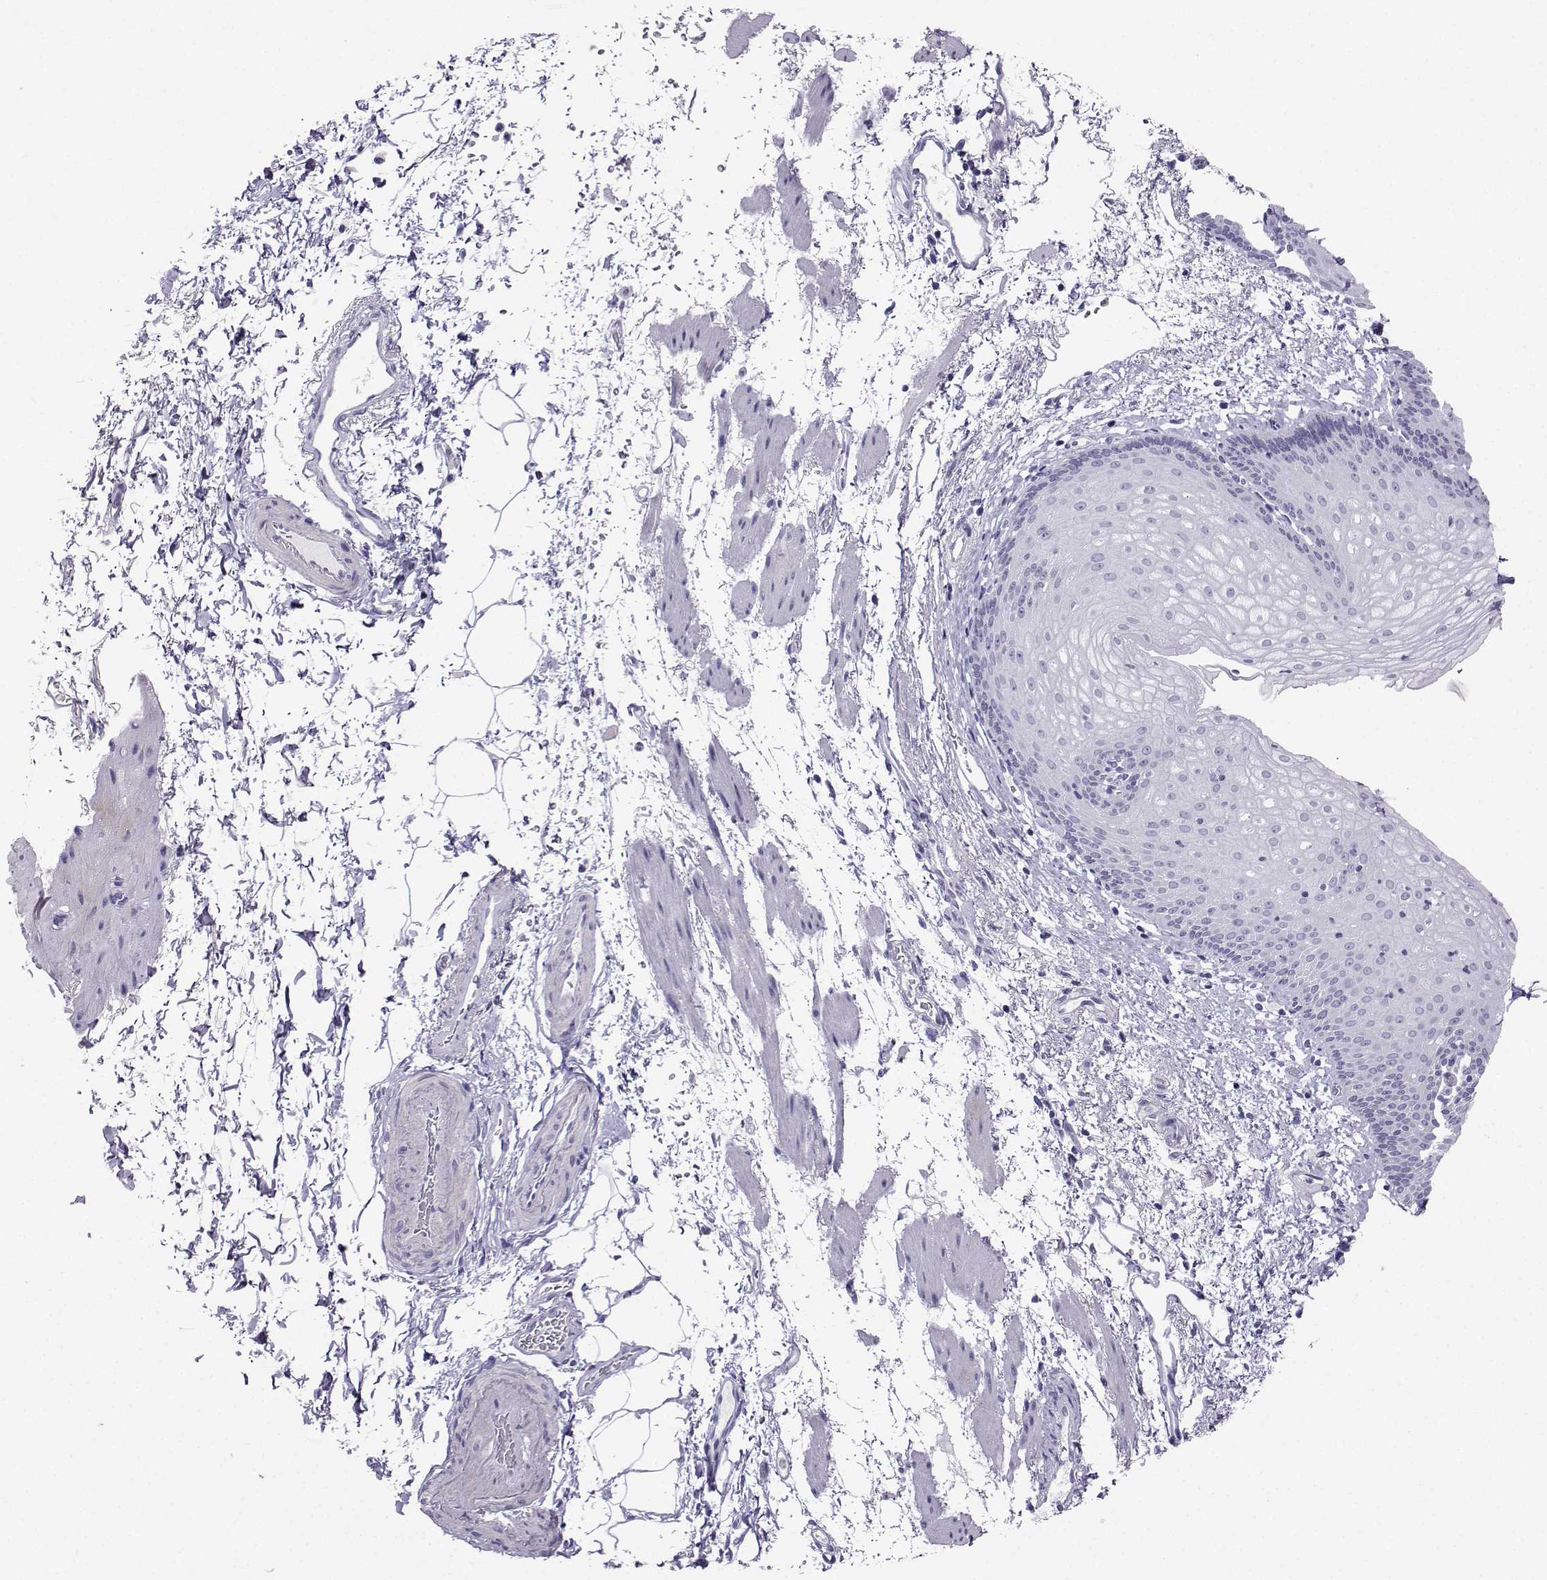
{"staining": {"intensity": "negative", "quantity": "none", "location": "none"}, "tissue": "esophagus", "cell_type": "Squamous epithelial cells", "image_type": "normal", "snomed": [{"axis": "morphology", "description": "Normal tissue, NOS"}, {"axis": "topography", "description": "Esophagus"}], "caption": "Immunohistochemistry histopathology image of benign esophagus: esophagus stained with DAB exhibits no significant protein expression in squamous epithelial cells.", "gene": "FBXO24", "patient": {"sex": "female", "age": 64}}